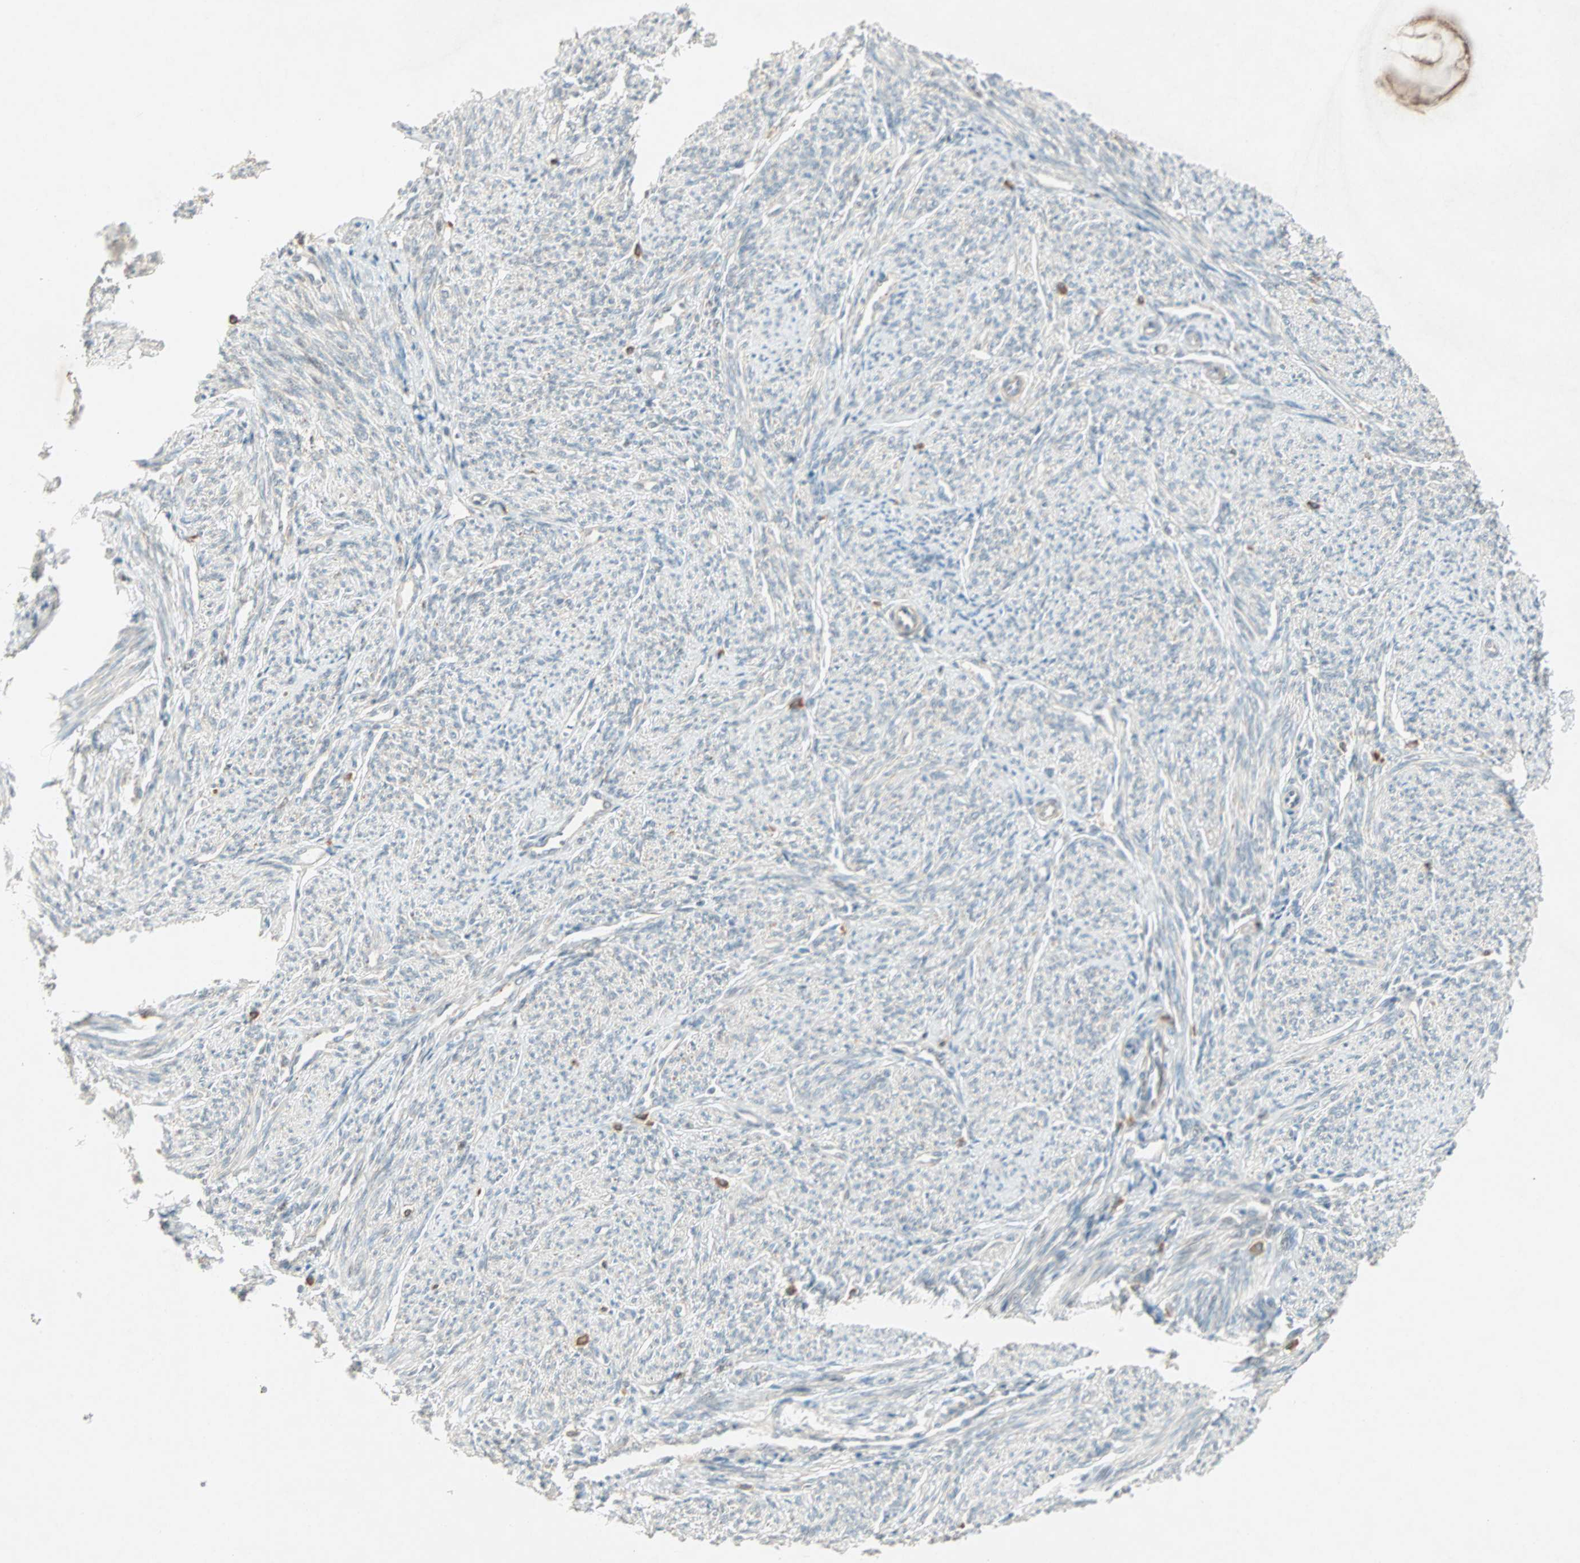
{"staining": {"intensity": "weak", "quantity": ">75%", "location": "cytoplasmic/membranous"}, "tissue": "smooth muscle", "cell_type": "Smooth muscle cells", "image_type": "normal", "snomed": [{"axis": "morphology", "description": "Normal tissue, NOS"}, {"axis": "topography", "description": "Smooth muscle"}], "caption": "IHC photomicrograph of unremarkable smooth muscle: human smooth muscle stained using immunohistochemistry displays low levels of weak protein expression localized specifically in the cytoplasmic/membranous of smooth muscle cells, appearing as a cytoplasmic/membranous brown color.", "gene": "RTL6", "patient": {"sex": "female", "age": 65}}